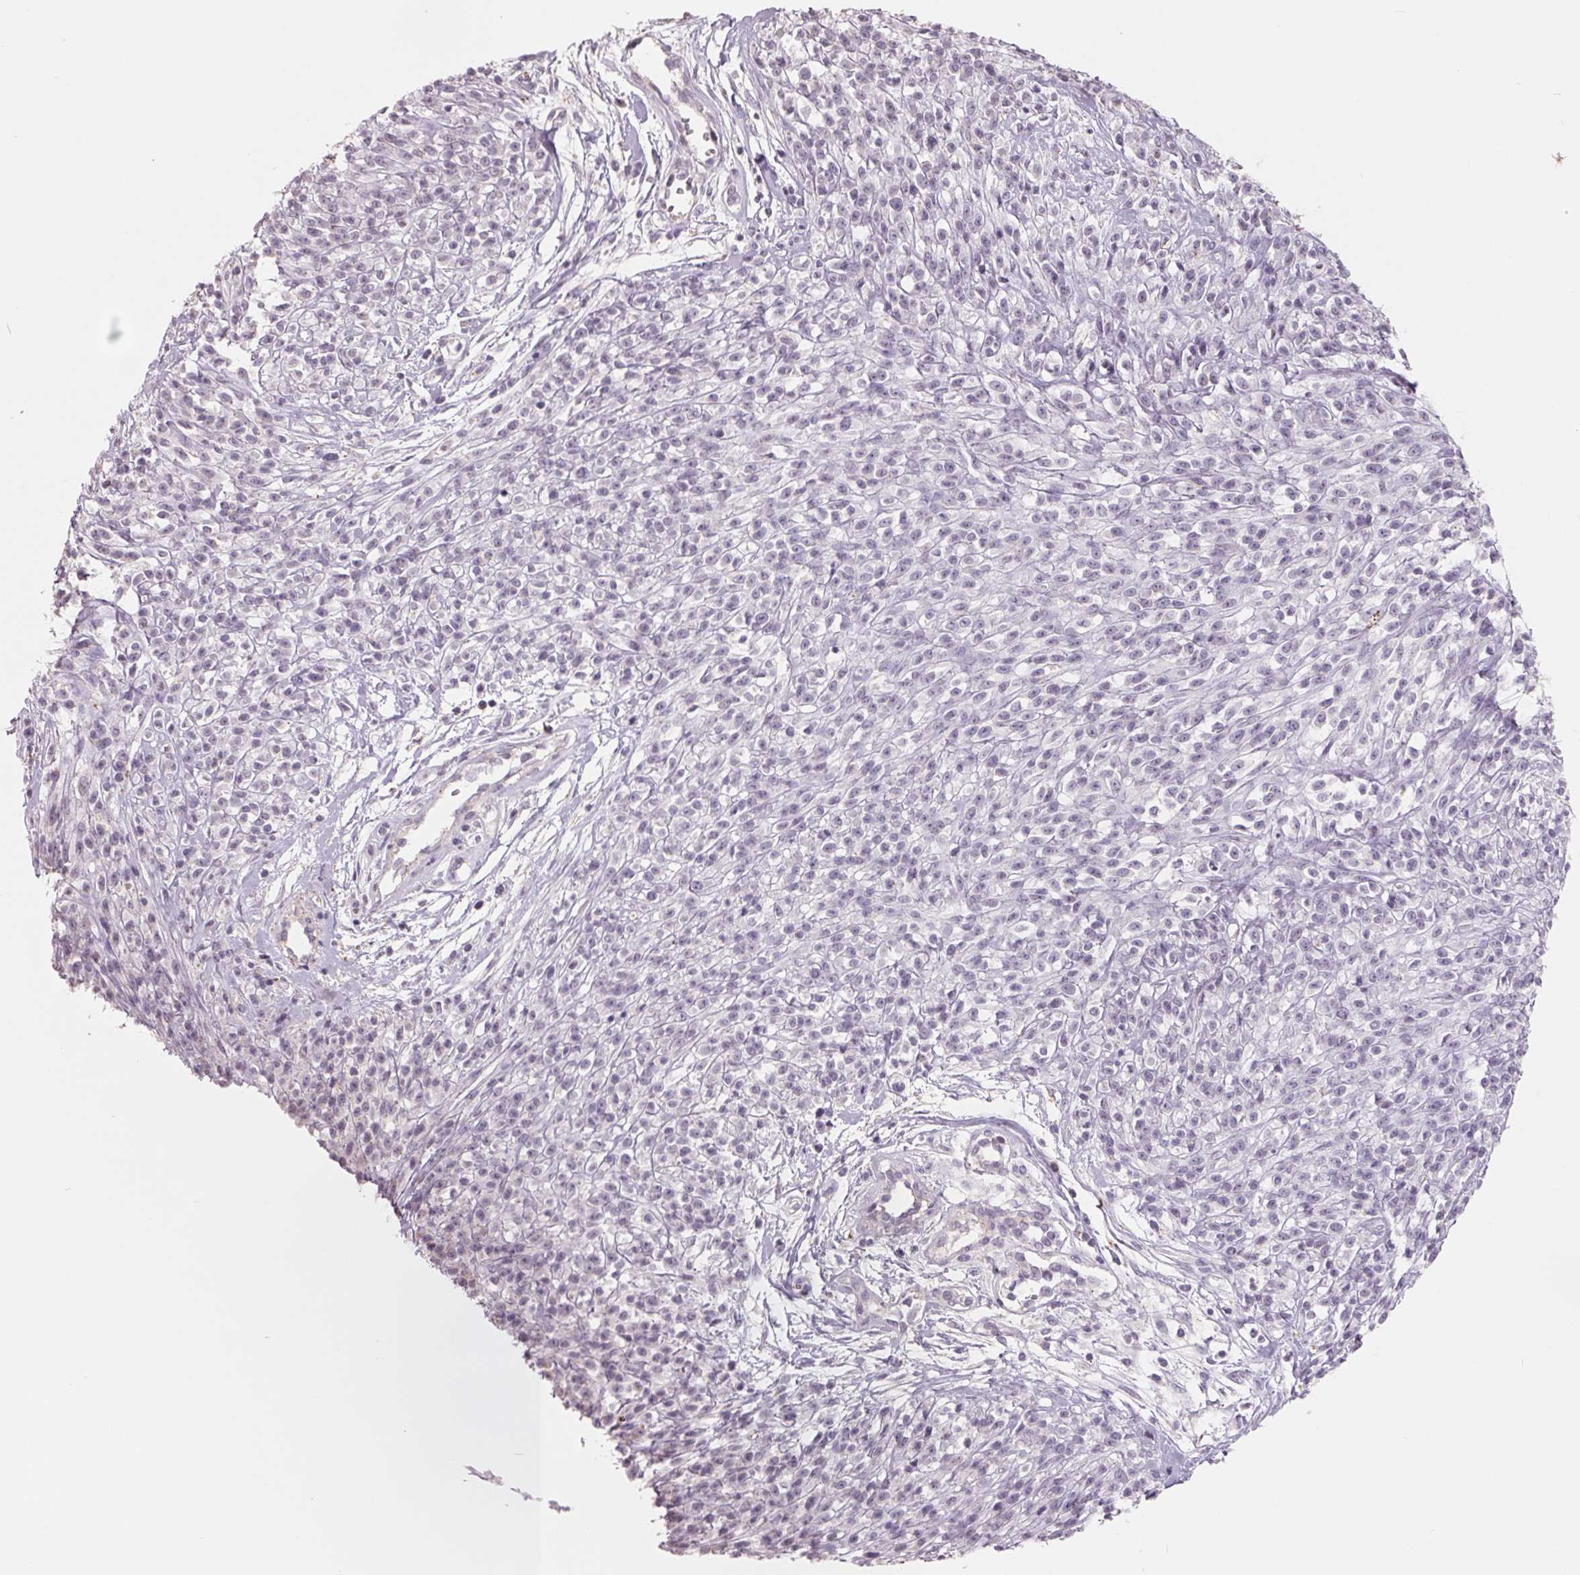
{"staining": {"intensity": "negative", "quantity": "none", "location": "none"}, "tissue": "melanoma", "cell_type": "Tumor cells", "image_type": "cancer", "snomed": [{"axis": "morphology", "description": "Malignant melanoma, NOS"}, {"axis": "topography", "description": "Skin"}, {"axis": "topography", "description": "Skin of trunk"}], "caption": "IHC micrograph of human melanoma stained for a protein (brown), which exhibits no positivity in tumor cells.", "gene": "FTCD", "patient": {"sex": "male", "age": 74}}